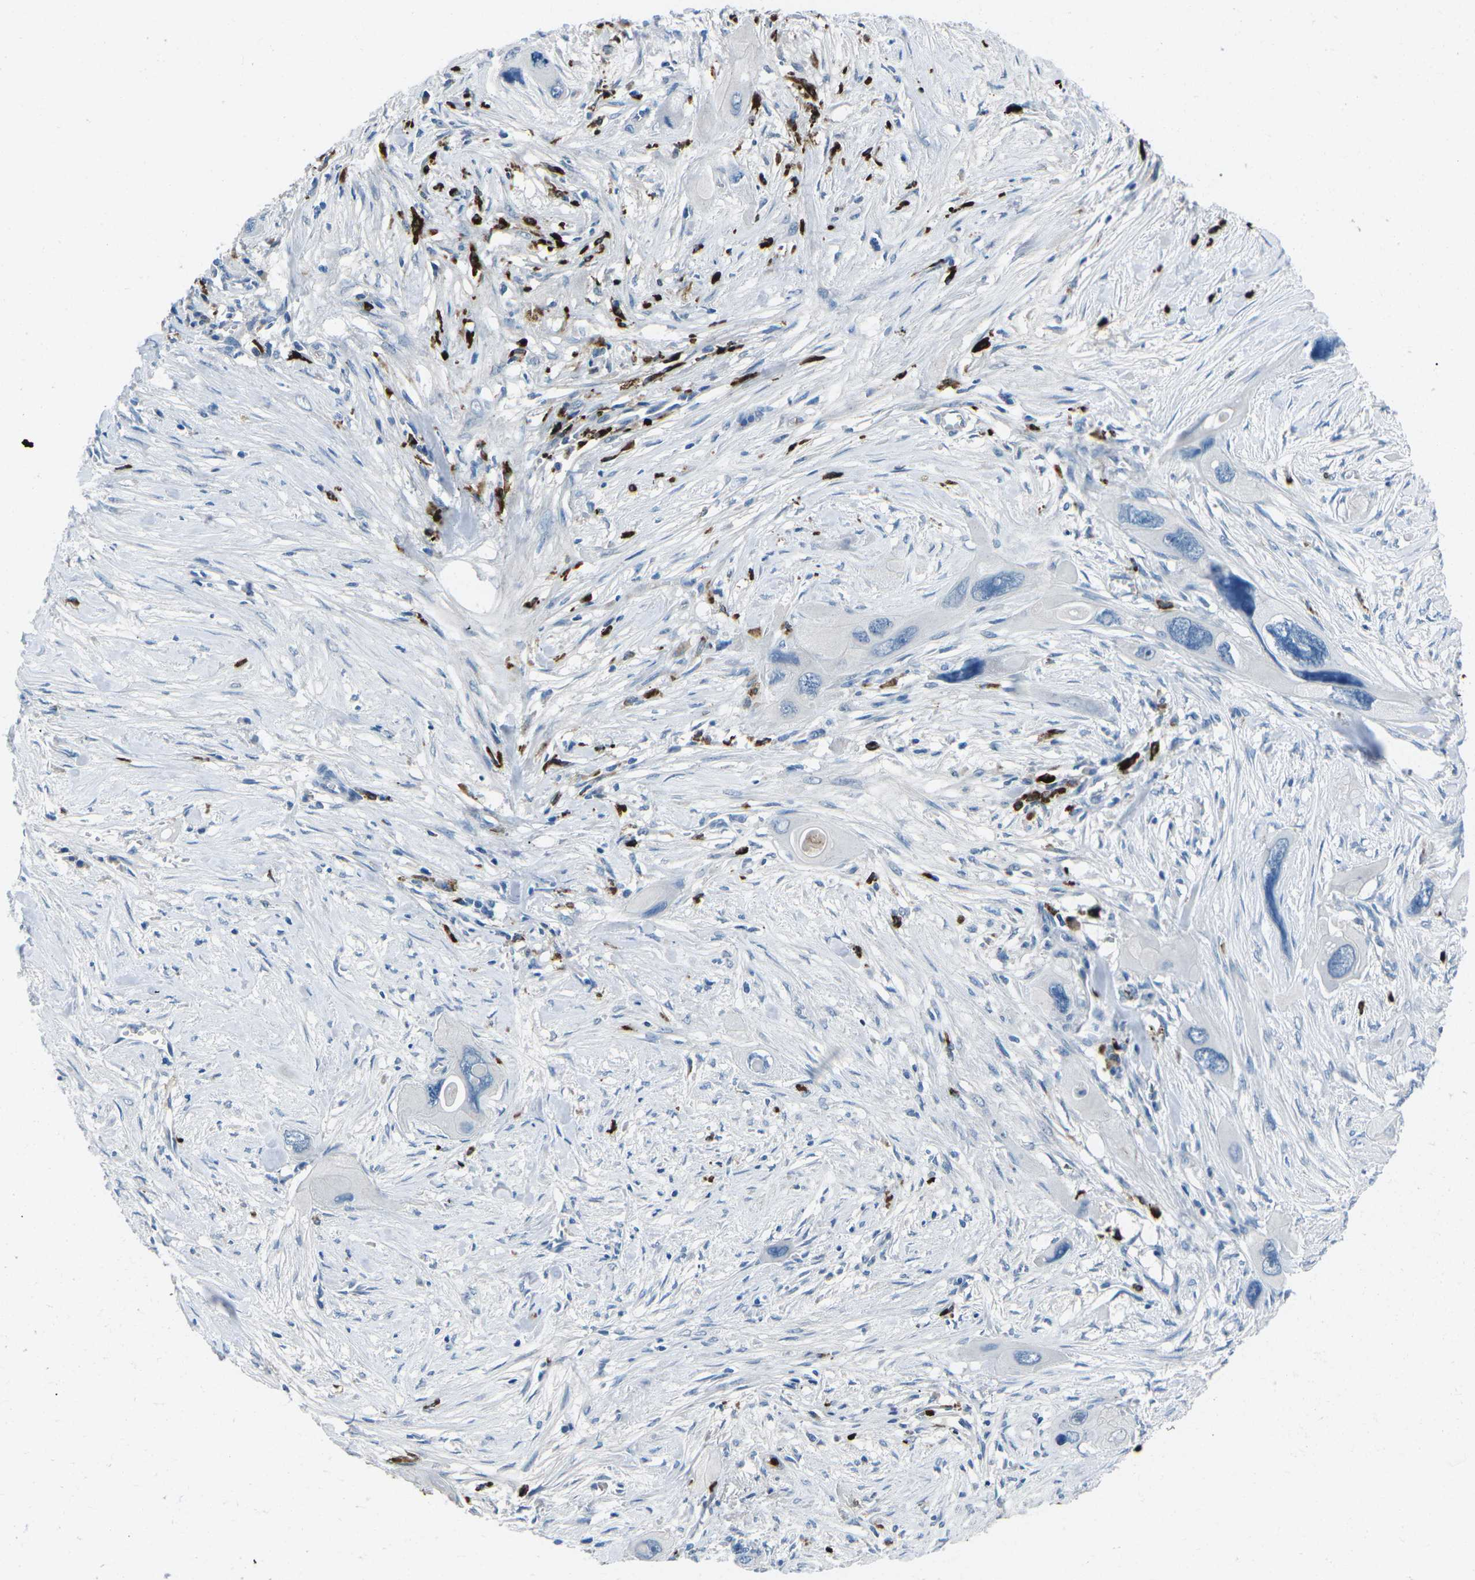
{"staining": {"intensity": "negative", "quantity": "none", "location": "none"}, "tissue": "pancreatic cancer", "cell_type": "Tumor cells", "image_type": "cancer", "snomed": [{"axis": "morphology", "description": "Adenocarcinoma, NOS"}, {"axis": "topography", "description": "Pancreas"}], "caption": "This is an immunohistochemistry histopathology image of human adenocarcinoma (pancreatic). There is no expression in tumor cells.", "gene": "FCN1", "patient": {"sex": "male", "age": 73}}